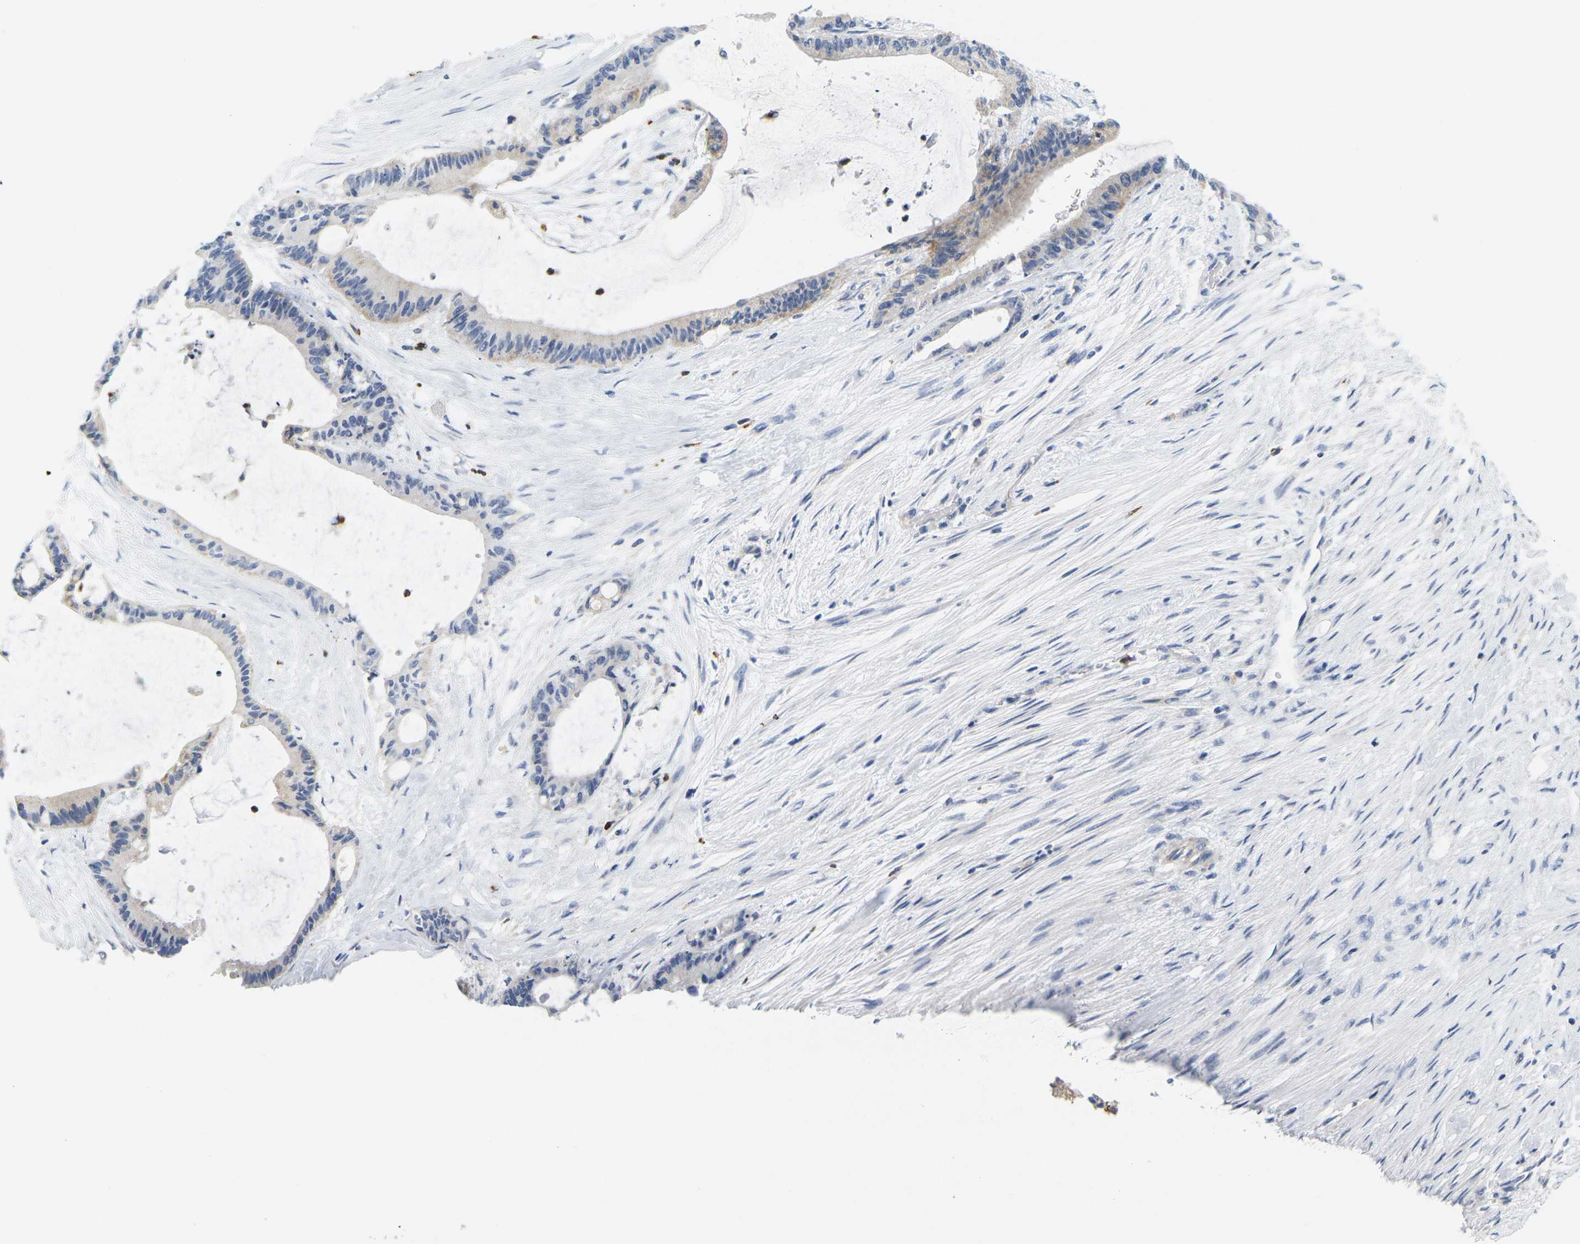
{"staining": {"intensity": "weak", "quantity": "<25%", "location": "cytoplasmic/membranous"}, "tissue": "liver cancer", "cell_type": "Tumor cells", "image_type": "cancer", "snomed": [{"axis": "morphology", "description": "Cholangiocarcinoma"}, {"axis": "topography", "description": "Liver"}], "caption": "High magnification brightfield microscopy of liver cholangiocarcinoma stained with DAB (brown) and counterstained with hematoxylin (blue): tumor cells show no significant positivity.", "gene": "KLK5", "patient": {"sex": "female", "age": 73}}